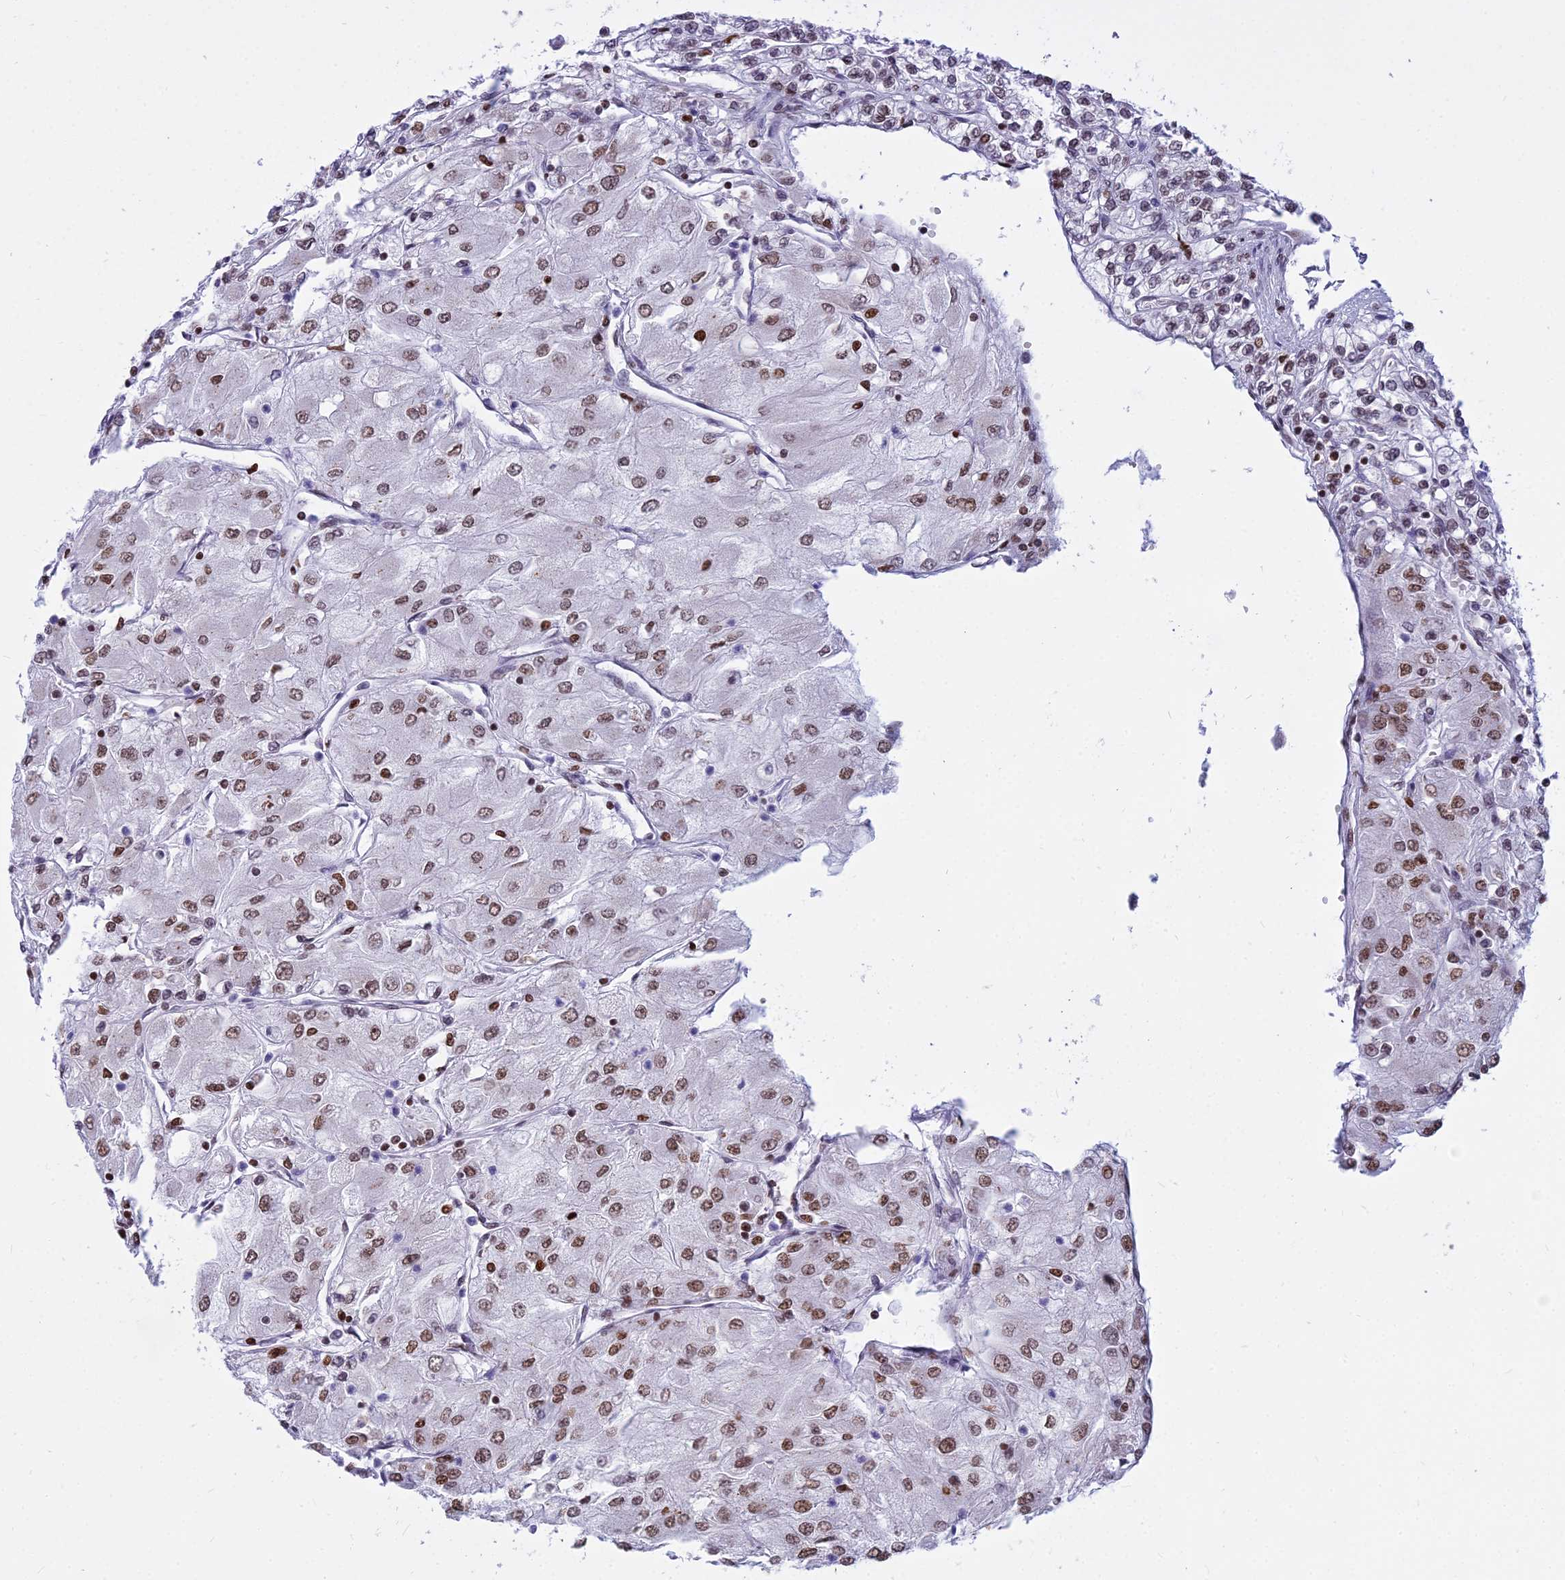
{"staining": {"intensity": "moderate", "quantity": ">75%", "location": "nuclear"}, "tissue": "renal cancer", "cell_type": "Tumor cells", "image_type": "cancer", "snomed": [{"axis": "morphology", "description": "Adenocarcinoma, NOS"}, {"axis": "topography", "description": "Kidney"}], "caption": "This image shows immunohistochemistry (IHC) staining of renal cancer, with medium moderate nuclear expression in about >75% of tumor cells.", "gene": "PARP1", "patient": {"sex": "male", "age": 80}}